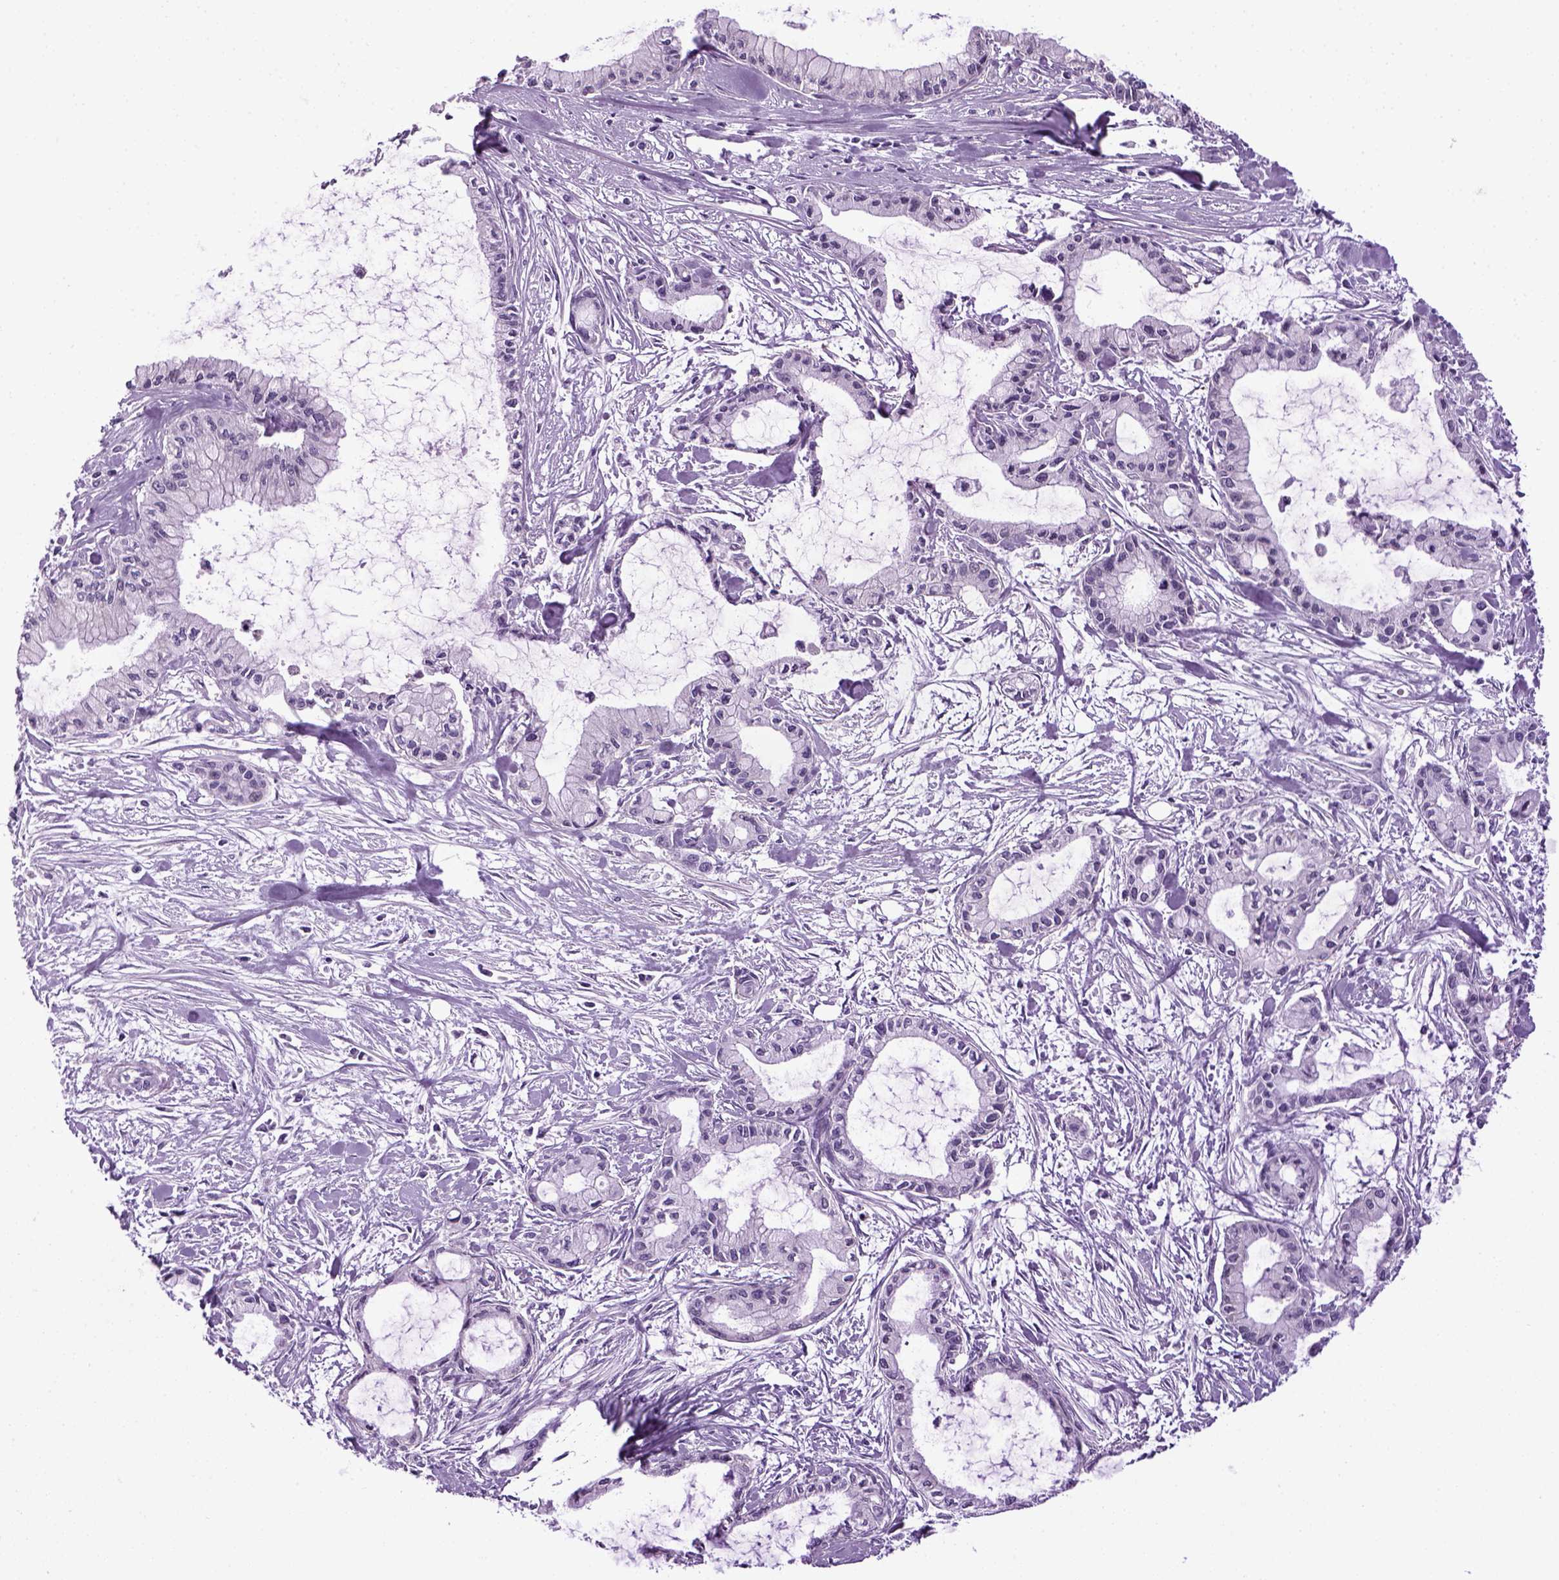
{"staining": {"intensity": "negative", "quantity": "none", "location": "none"}, "tissue": "pancreatic cancer", "cell_type": "Tumor cells", "image_type": "cancer", "snomed": [{"axis": "morphology", "description": "Adenocarcinoma, NOS"}, {"axis": "topography", "description": "Pancreas"}], "caption": "Immunohistochemistry (IHC) micrograph of neoplastic tissue: pancreatic cancer (adenocarcinoma) stained with DAB demonstrates no significant protein positivity in tumor cells.", "gene": "HMCN2", "patient": {"sex": "male", "age": 48}}